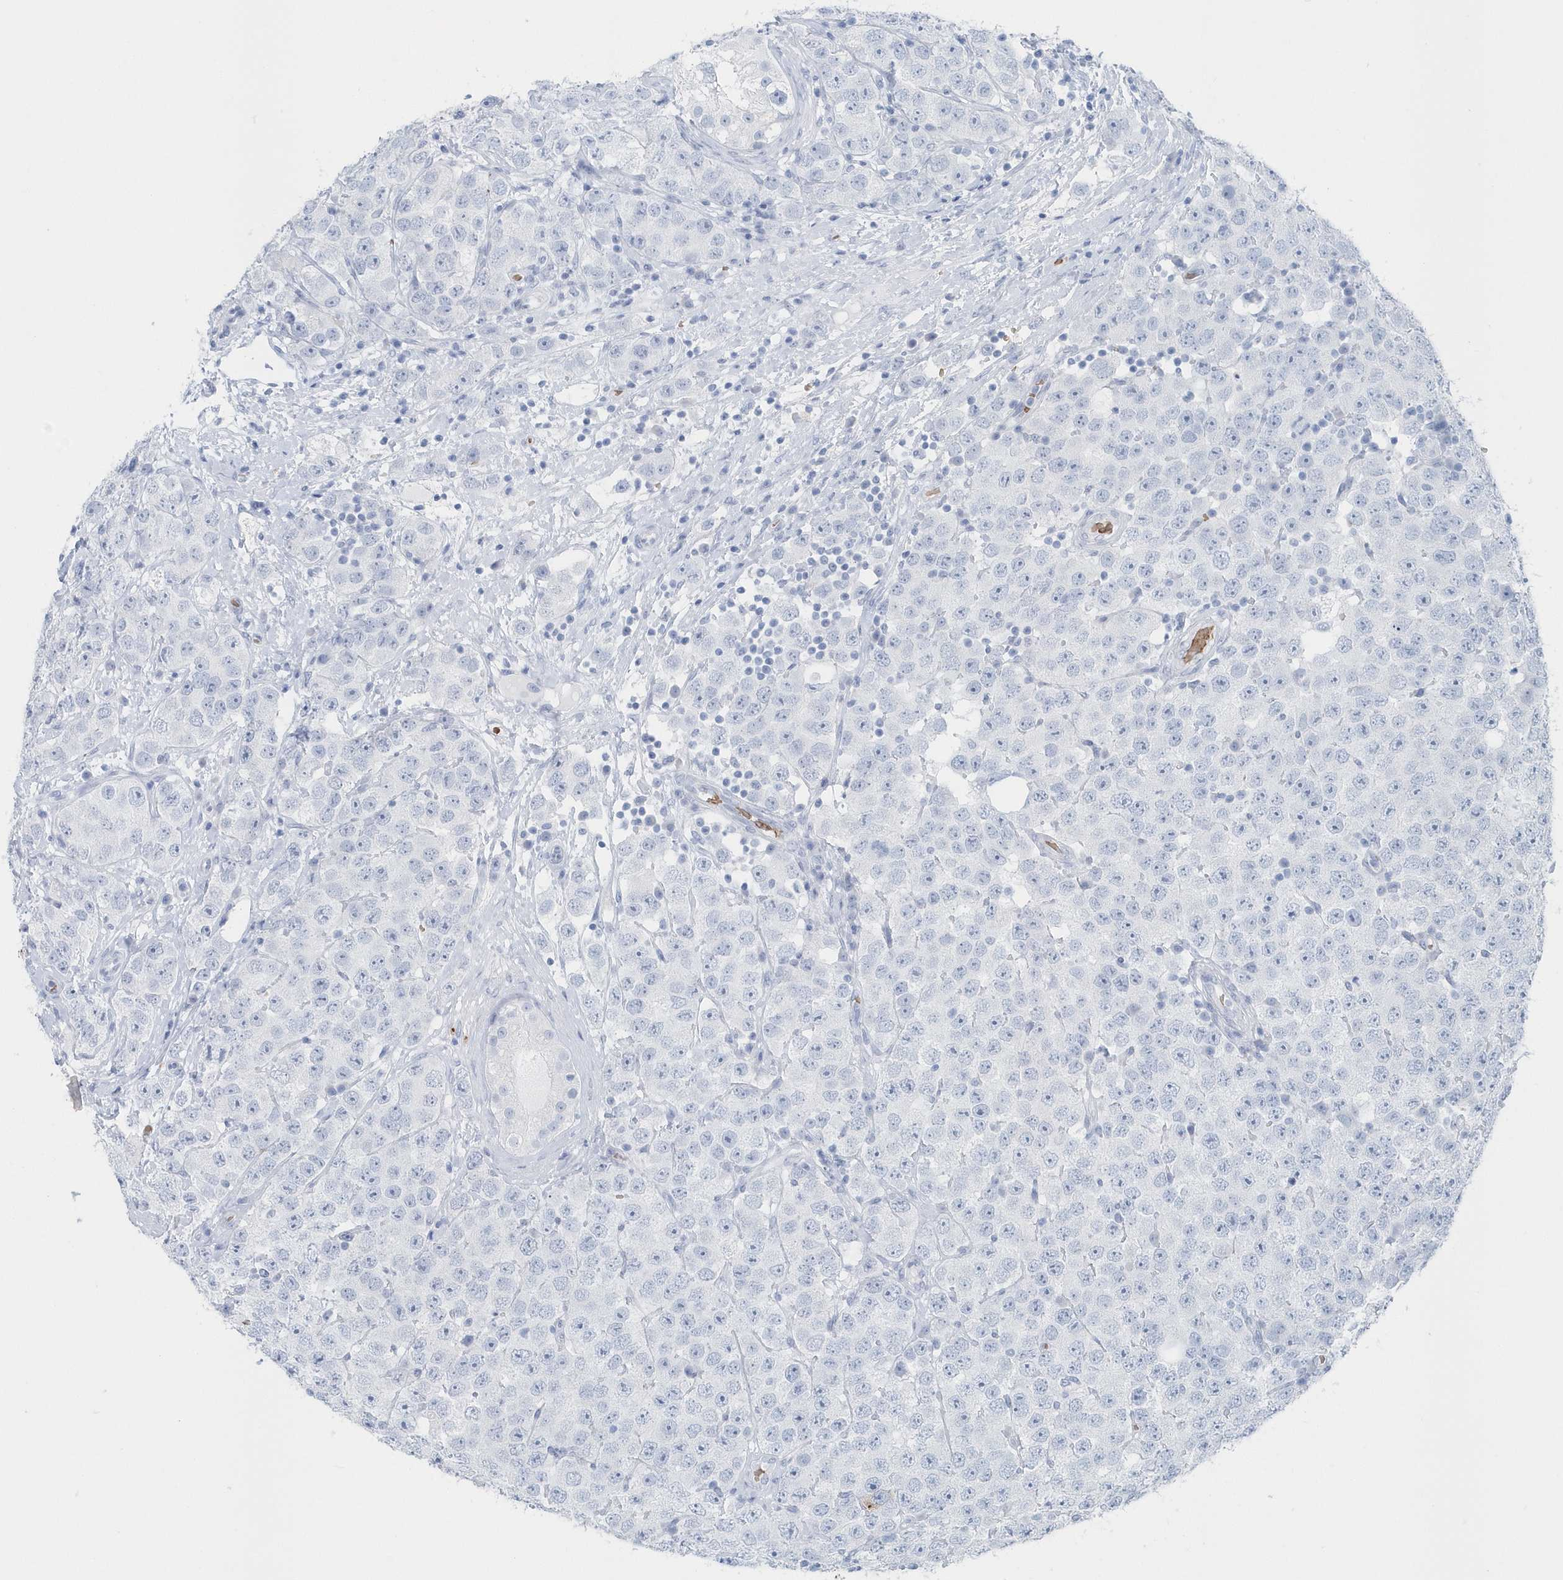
{"staining": {"intensity": "negative", "quantity": "none", "location": "none"}, "tissue": "testis cancer", "cell_type": "Tumor cells", "image_type": "cancer", "snomed": [{"axis": "morphology", "description": "Seminoma, NOS"}, {"axis": "topography", "description": "Testis"}], "caption": "This is an immunohistochemistry image of testis seminoma. There is no staining in tumor cells.", "gene": "HBA2", "patient": {"sex": "male", "age": 28}}